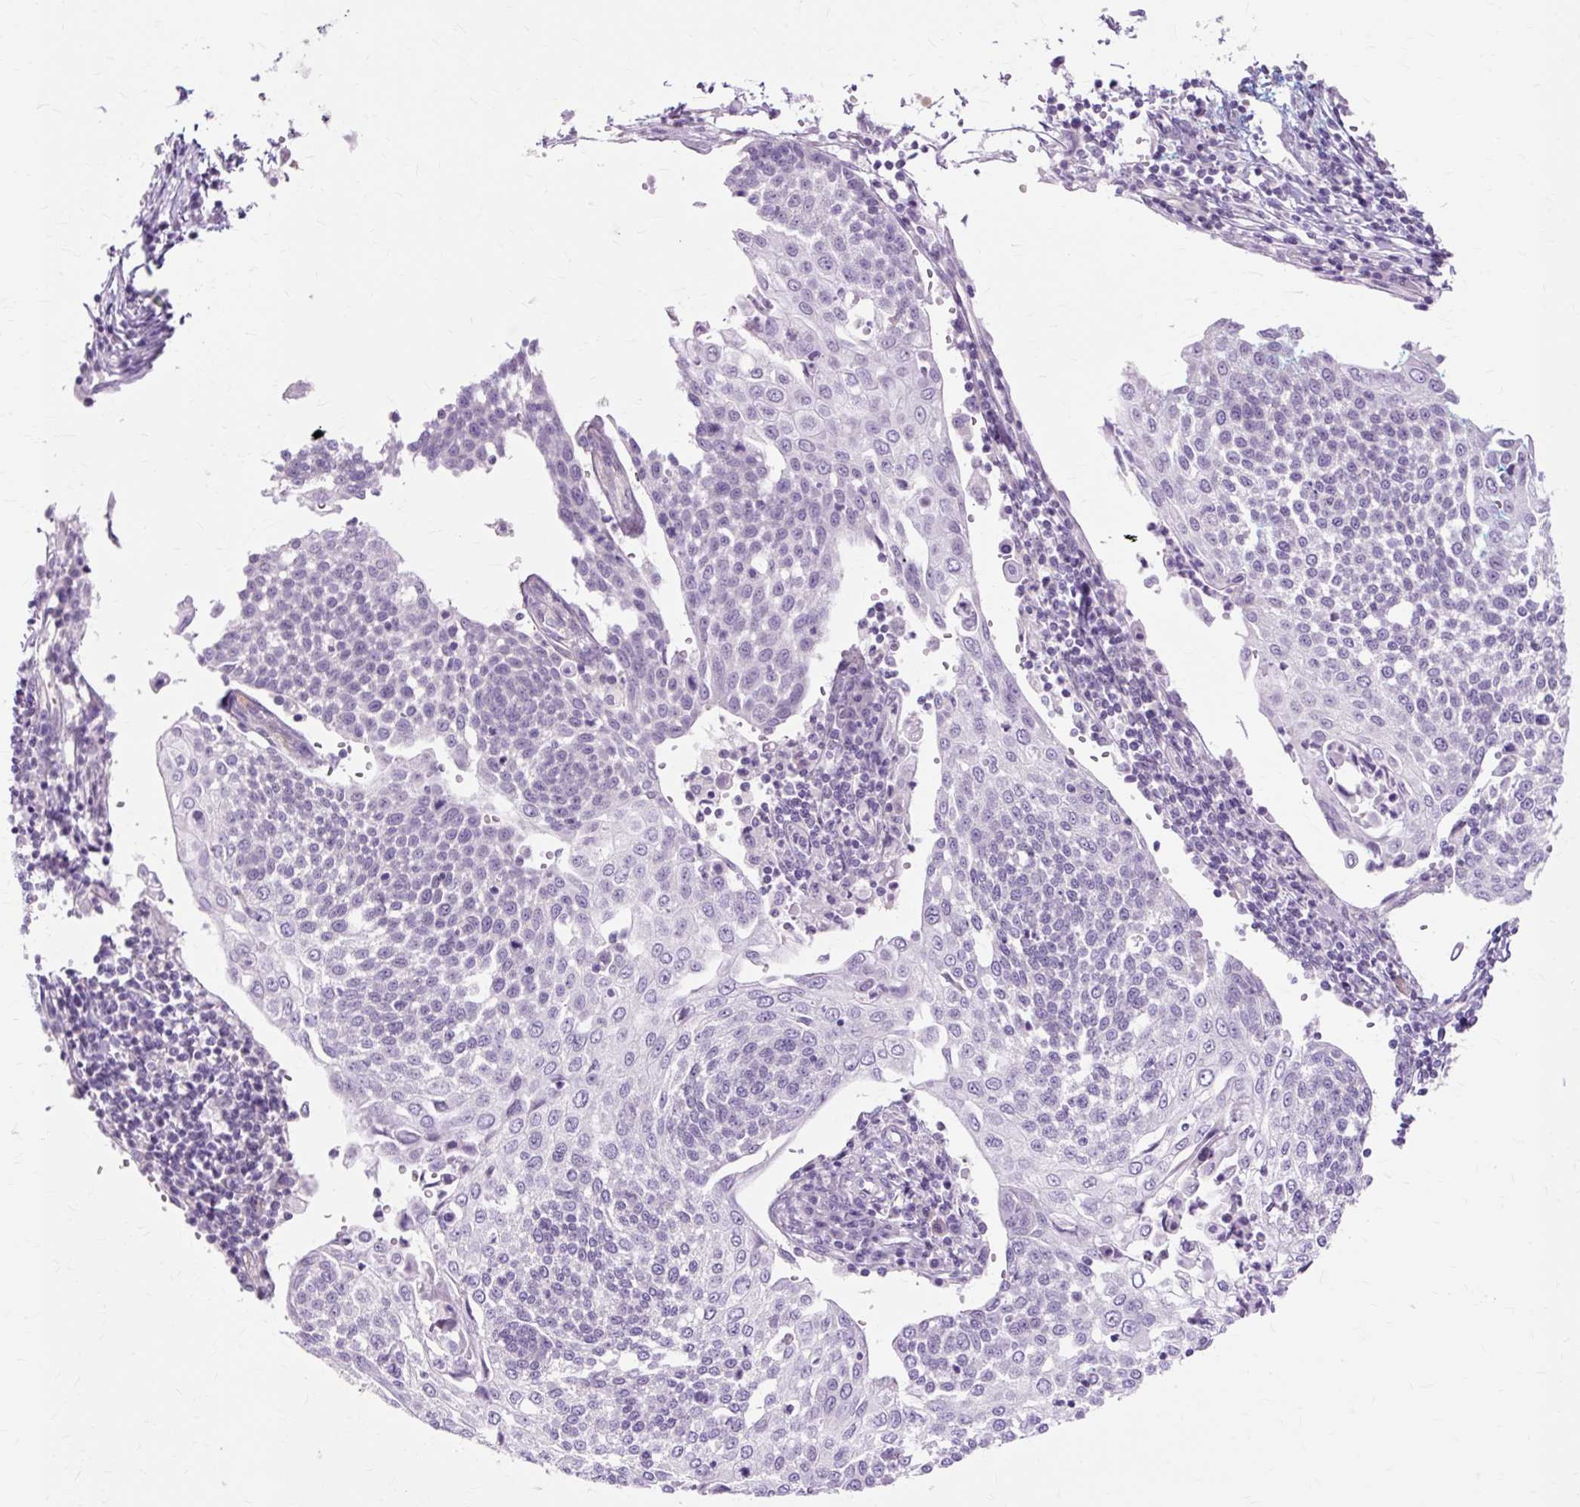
{"staining": {"intensity": "negative", "quantity": "none", "location": "none"}, "tissue": "cervical cancer", "cell_type": "Tumor cells", "image_type": "cancer", "snomed": [{"axis": "morphology", "description": "Squamous cell carcinoma, NOS"}, {"axis": "topography", "description": "Cervix"}], "caption": "The micrograph displays no staining of tumor cells in squamous cell carcinoma (cervical). (DAB IHC, high magnification).", "gene": "ZNF35", "patient": {"sex": "female", "age": 34}}